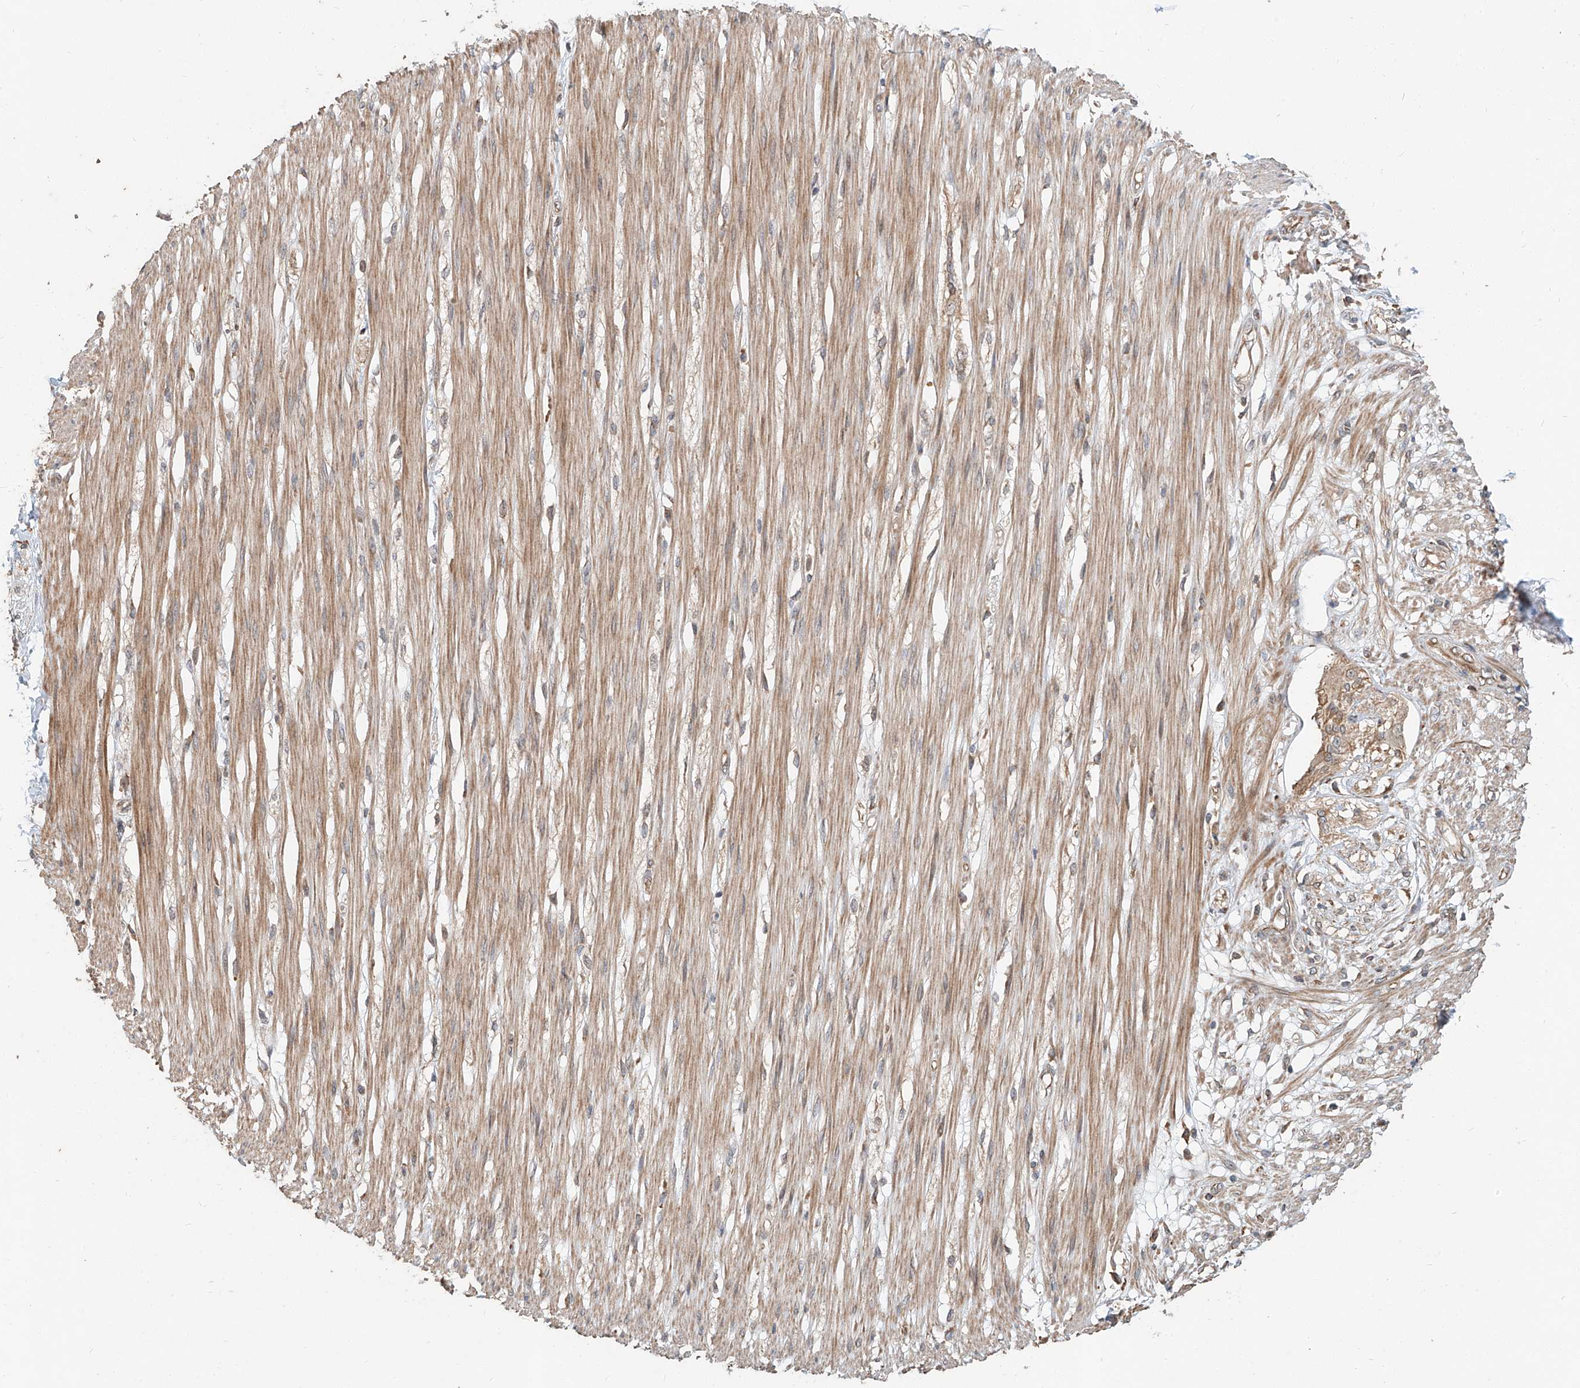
{"staining": {"intensity": "moderate", "quantity": ">75%", "location": "cytoplasmic/membranous"}, "tissue": "smooth muscle", "cell_type": "Smooth muscle cells", "image_type": "normal", "snomed": [{"axis": "morphology", "description": "Normal tissue, NOS"}, {"axis": "morphology", "description": "Adenocarcinoma, NOS"}, {"axis": "topography", "description": "Colon"}, {"axis": "topography", "description": "Peripheral nerve tissue"}], "caption": "Benign smooth muscle demonstrates moderate cytoplasmic/membranous positivity in about >75% of smooth muscle cells.", "gene": "STX19", "patient": {"sex": "male", "age": 14}}